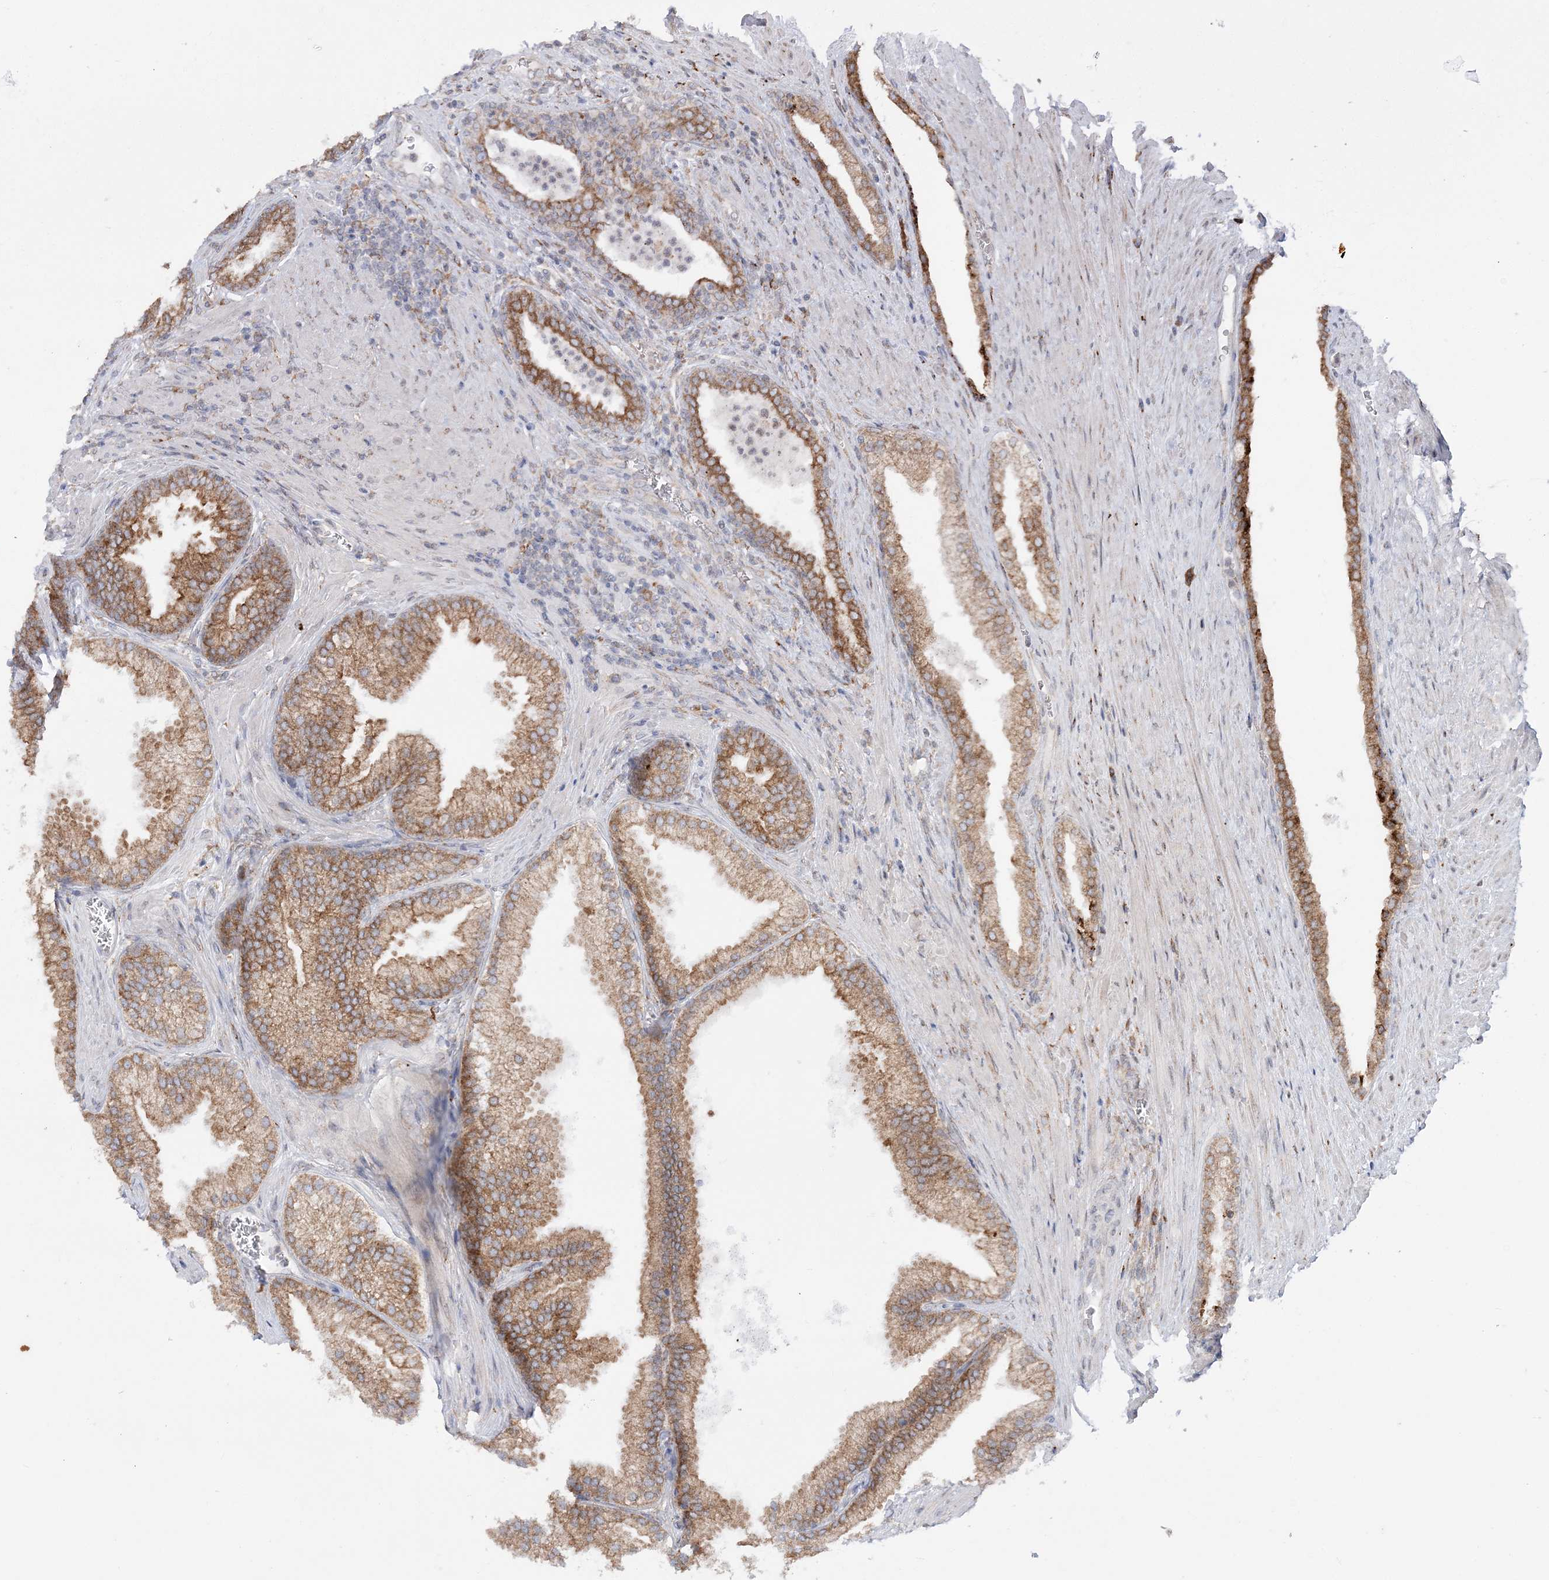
{"staining": {"intensity": "moderate", "quantity": ">75%", "location": "cytoplasmic/membranous"}, "tissue": "prostate", "cell_type": "Glandular cells", "image_type": "normal", "snomed": [{"axis": "morphology", "description": "Normal tissue, NOS"}, {"axis": "topography", "description": "Prostate"}], "caption": "The histopathology image shows immunohistochemical staining of benign prostate. There is moderate cytoplasmic/membranous positivity is seen in approximately >75% of glandular cells.", "gene": "TMED10", "patient": {"sex": "male", "age": 76}}